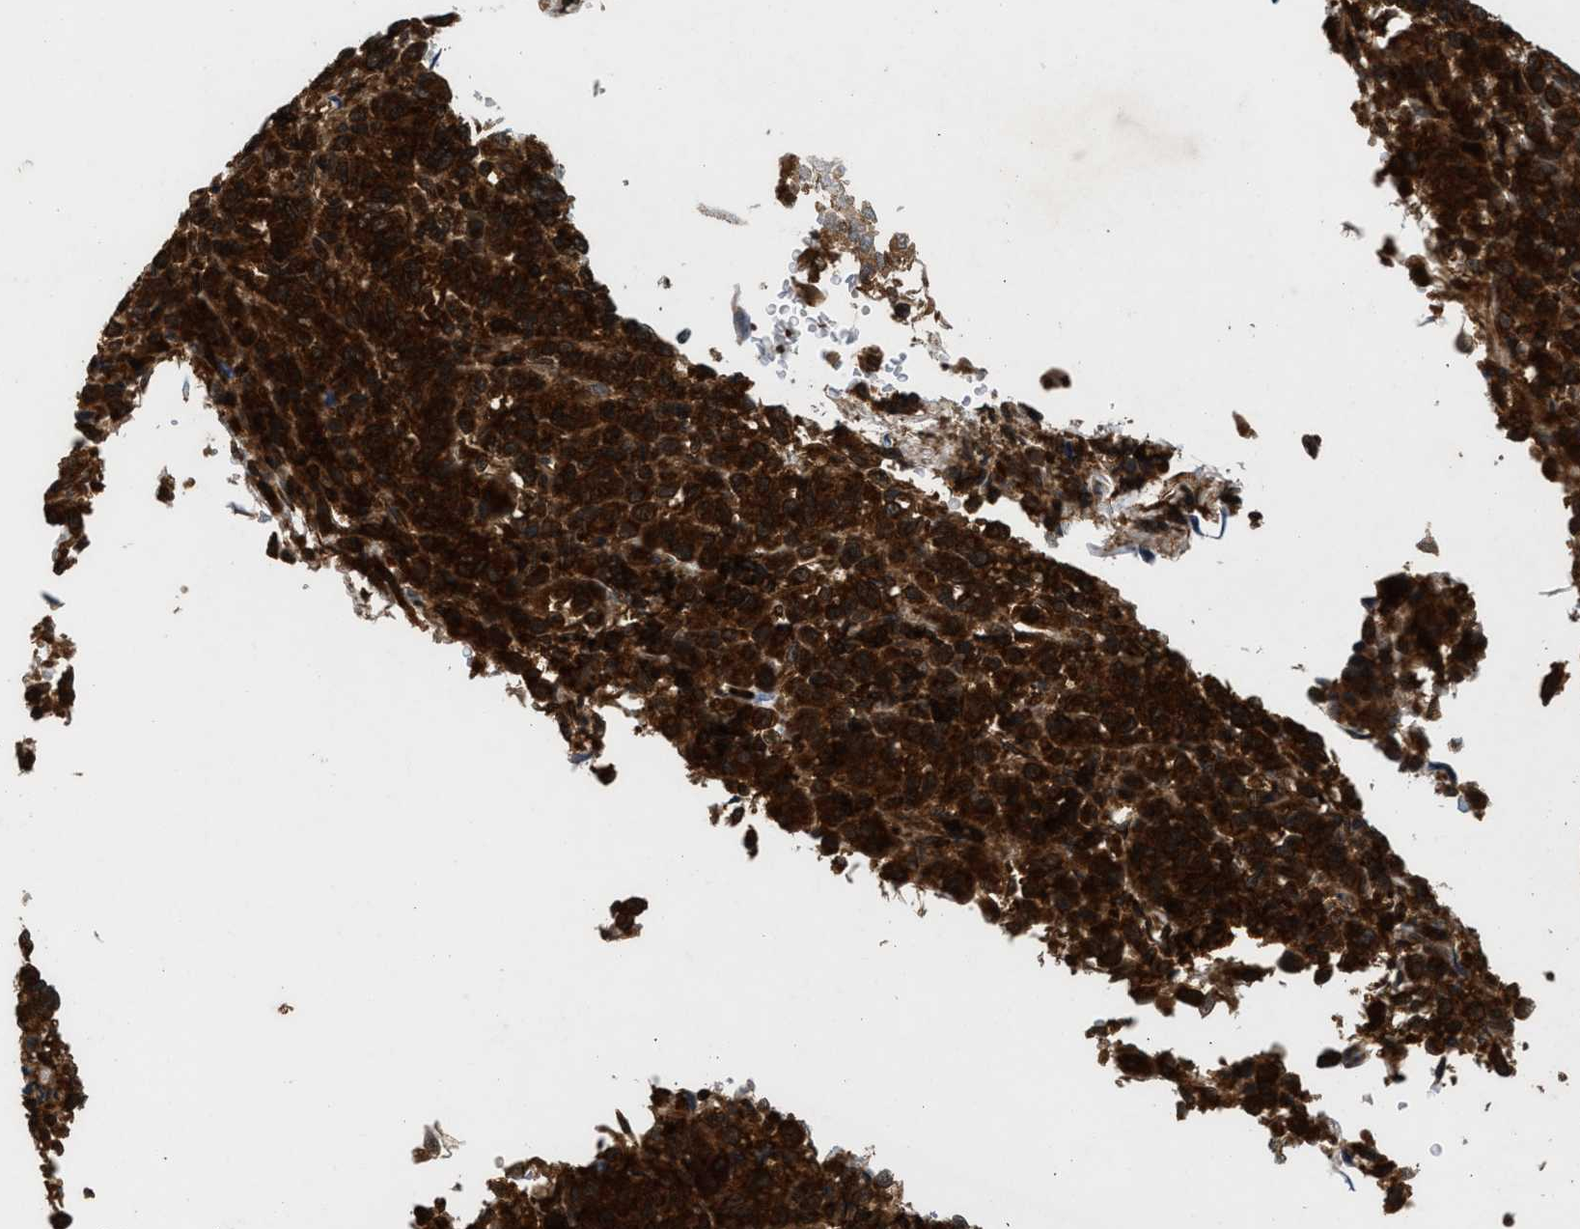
{"staining": {"intensity": "strong", "quantity": ">75%", "location": "cytoplasmic/membranous,nuclear"}, "tissue": "melanoma", "cell_type": "Tumor cells", "image_type": "cancer", "snomed": [{"axis": "morphology", "description": "Malignant melanoma, Metastatic site"}, {"axis": "topography", "description": "Lung"}], "caption": "High-magnification brightfield microscopy of melanoma stained with DAB (brown) and counterstained with hematoxylin (blue). tumor cells exhibit strong cytoplasmic/membranous and nuclear positivity is seen in about>75% of cells. The staining is performed using DAB (3,3'-diaminobenzidine) brown chromogen to label protein expression. The nuclei are counter-stained blue using hematoxylin.", "gene": "OXSR1", "patient": {"sex": "male", "age": 64}}